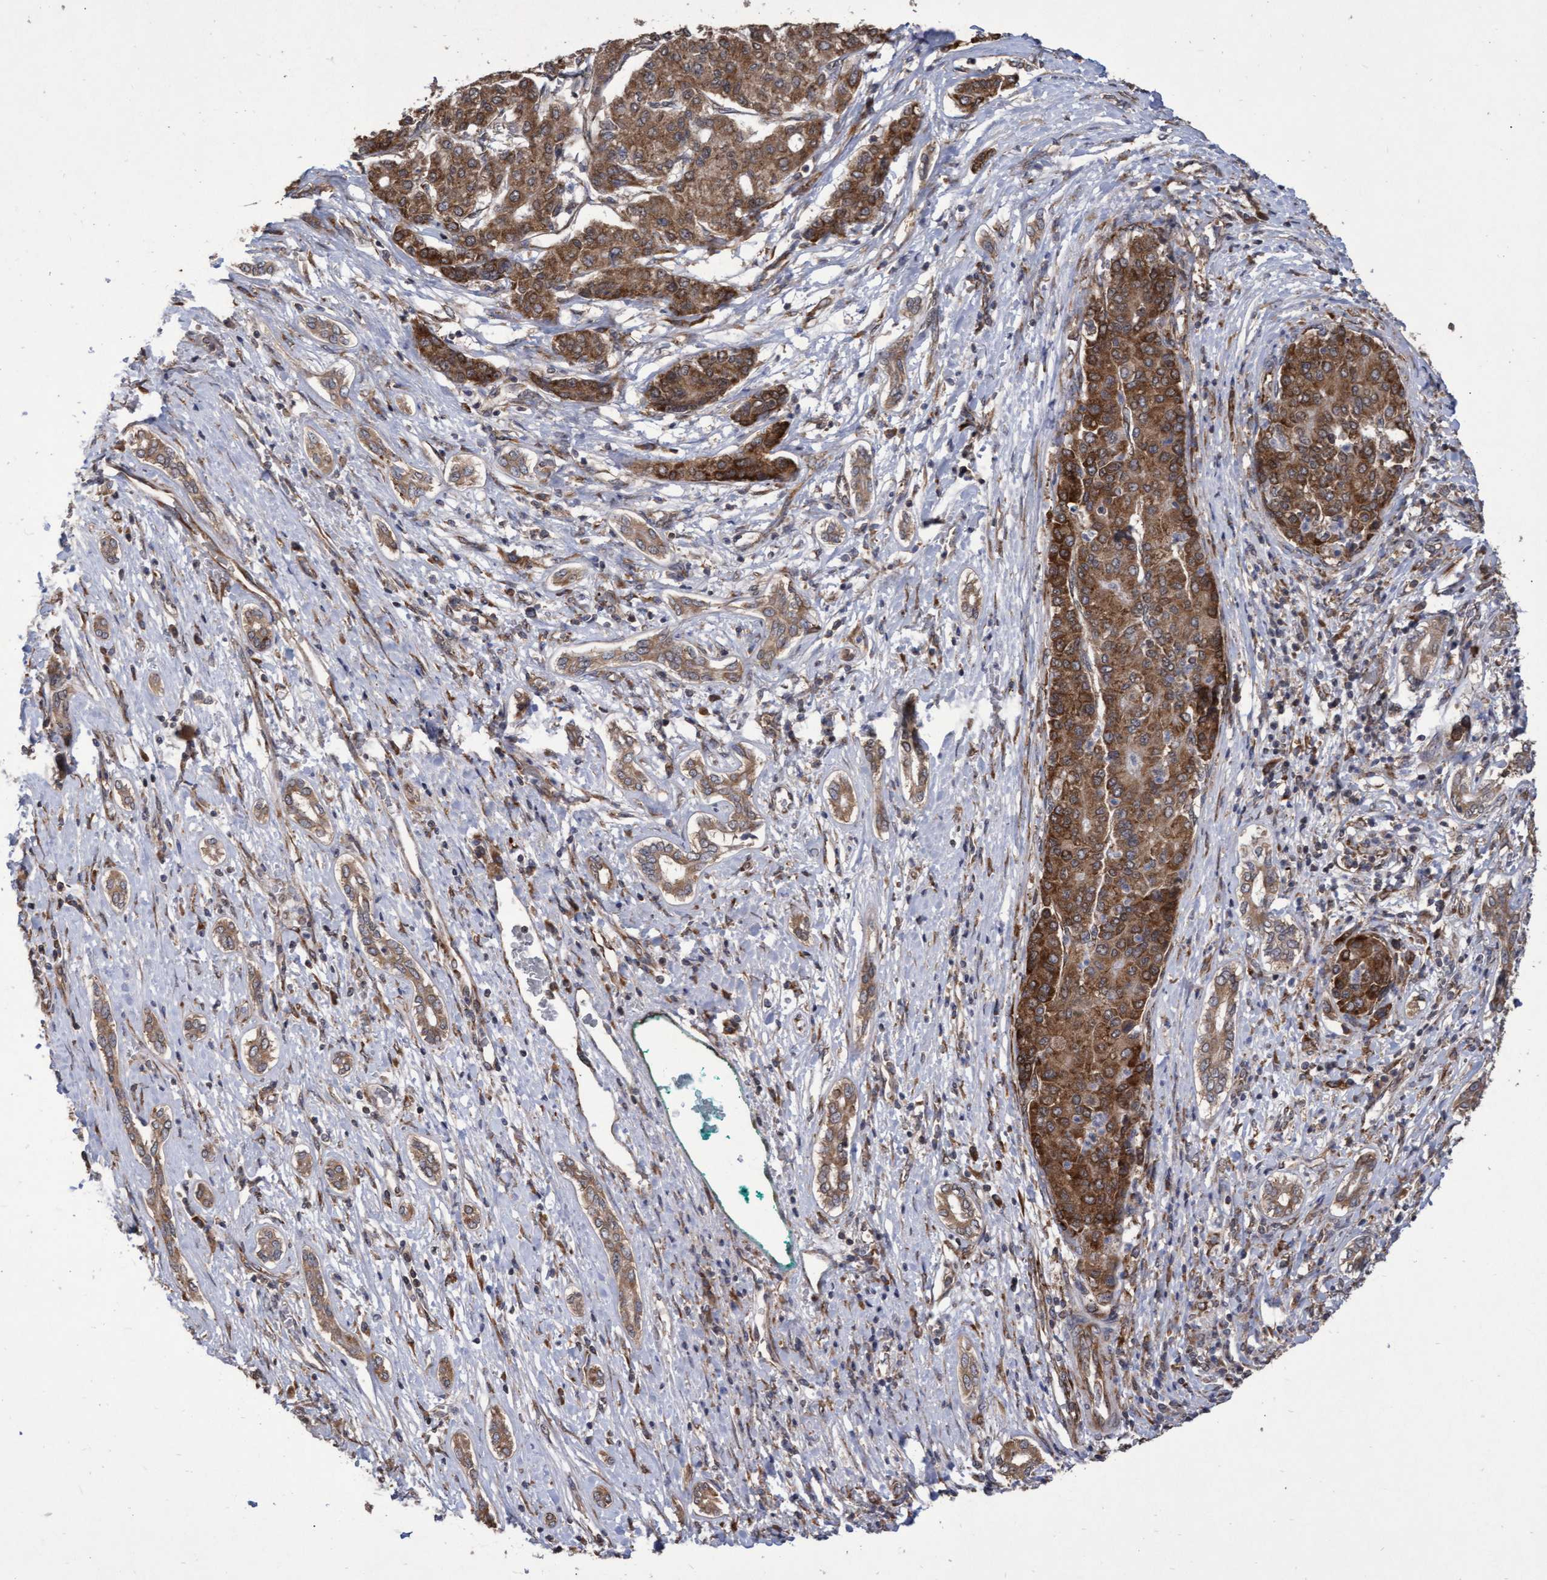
{"staining": {"intensity": "strong", "quantity": ">75%", "location": "cytoplasmic/membranous"}, "tissue": "liver cancer", "cell_type": "Tumor cells", "image_type": "cancer", "snomed": [{"axis": "morphology", "description": "Carcinoma, Hepatocellular, NOS"}, {"axis": "topography", "description": "Liver"}], "caption": "There is high levels of strong cytoplasmic/membranous staining in tumor cells of liver hepatocellular carcinoma, as demonstrated by immunohistochemical staining (brown color).", "gene": "ABCF2", "patient": {"sex": "male", "age": 65}}